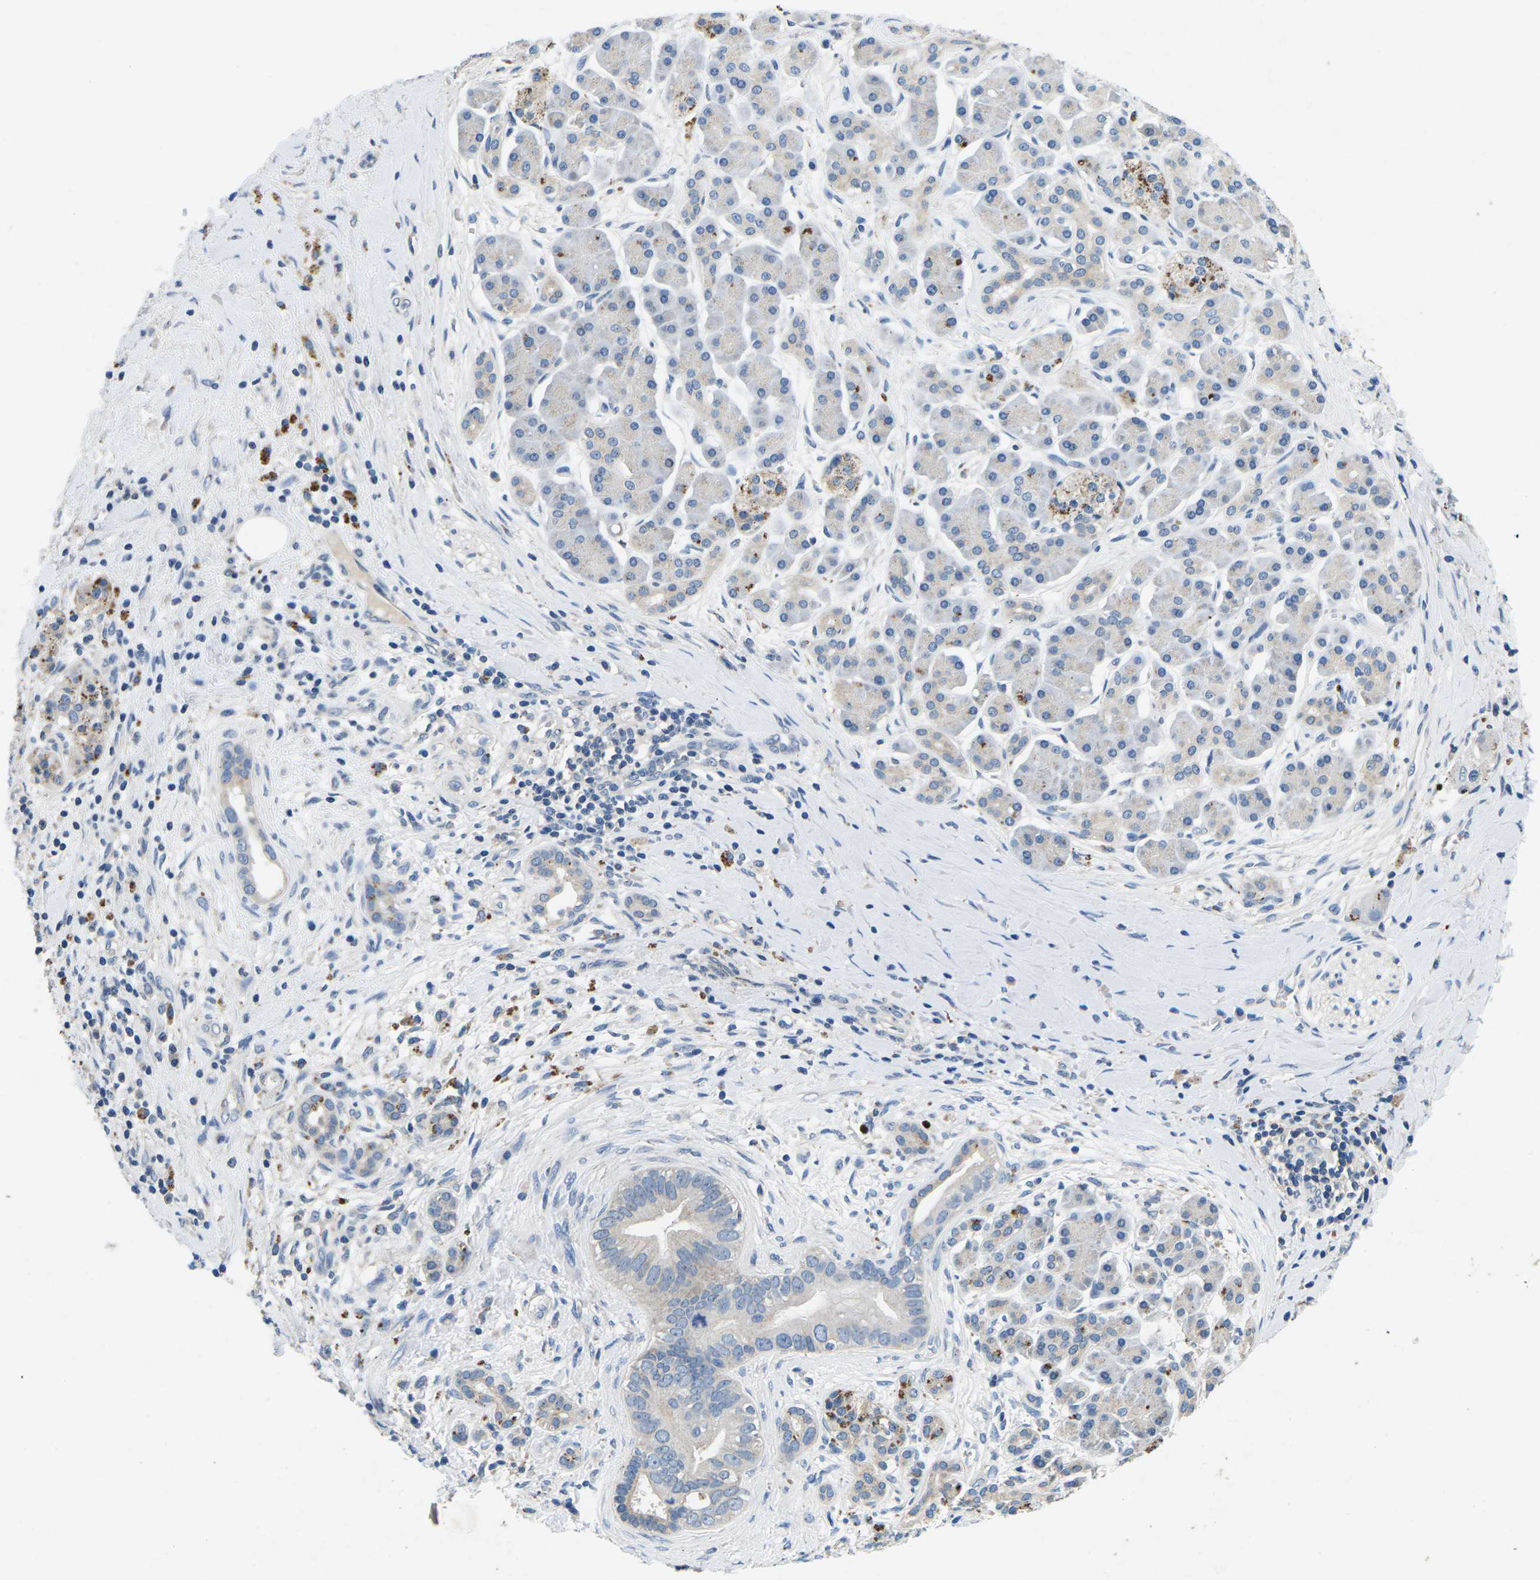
{"staining": {"intensity": "negative", "quantity": "none", "location": "none"}, "tissue": "pancreatic cancer", "cell_type": "Tumor cells", "image_type": "cancer", "snomed": [{"axis": "morphology", "description": "Adenocarcinoma, NOS"}, {"axis": "topography", "description": "Pancreas"}], "caption": "A micrograph of pancreatic cancer (adenocarcinoma) stained for a protein displays no brown staining in tumor cells.", "gene": "PDCD6IP", "patient": {"sex": "male", "age": 55}}